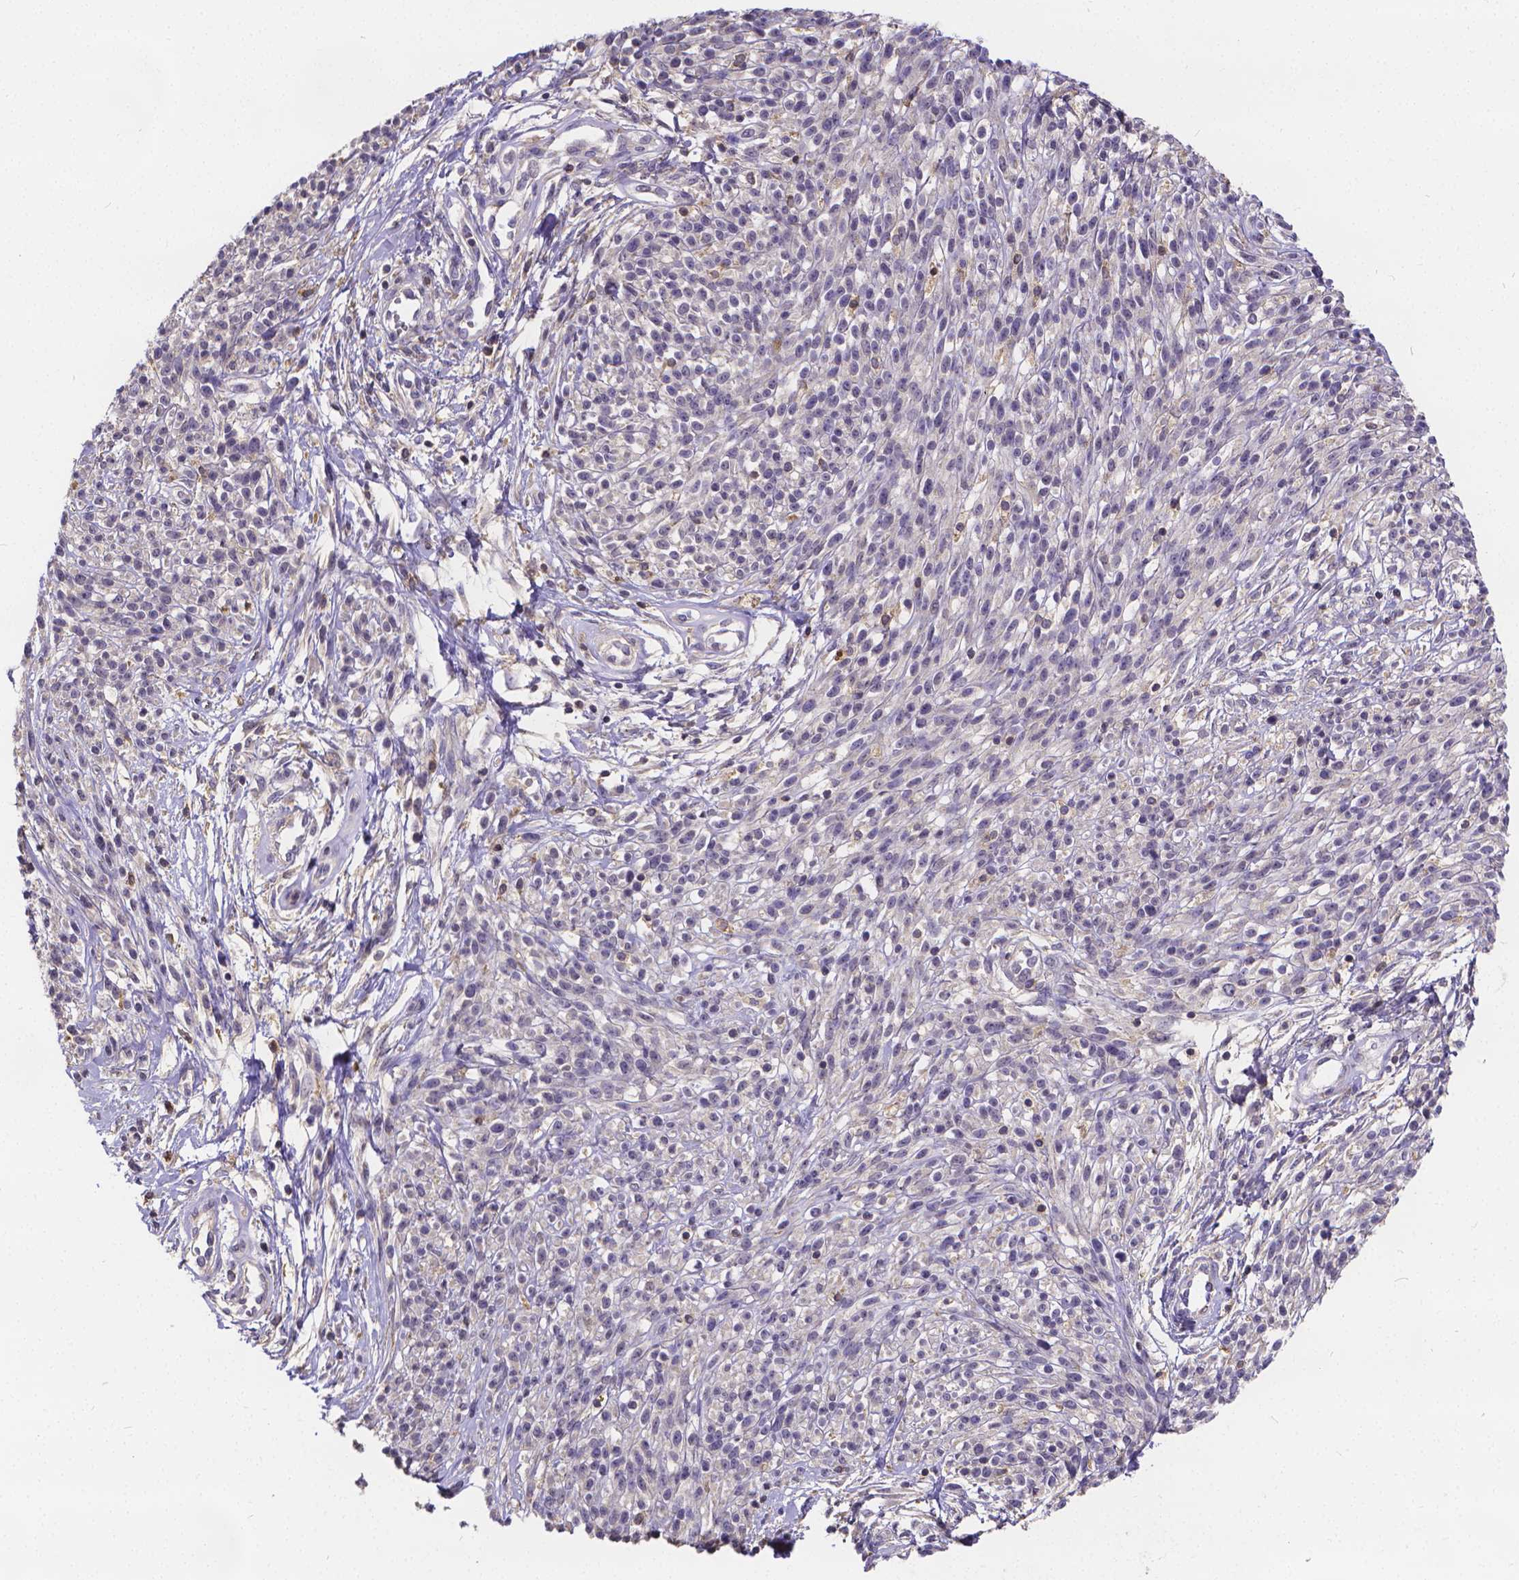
{"staining": {"intensity": "negative", "quantity": "none", "location": "none"}, "tissue": "melanoma", "cell_type": "Tumor cells", "image_type": "cancer", "snomed": [{"axis": "morphology", "description": "Malignant melanoma, NOS"}, {"axis": "topography", "description": "Skin"}, {"axis": "topography", "description": "Skin of trunk"}], "caption": "Immunohistochemical staining of human malignant melanoma shows no significant expression in tumor cells.", "gene": "GLRB", "patient": {"sex": "male", "age": 74}}